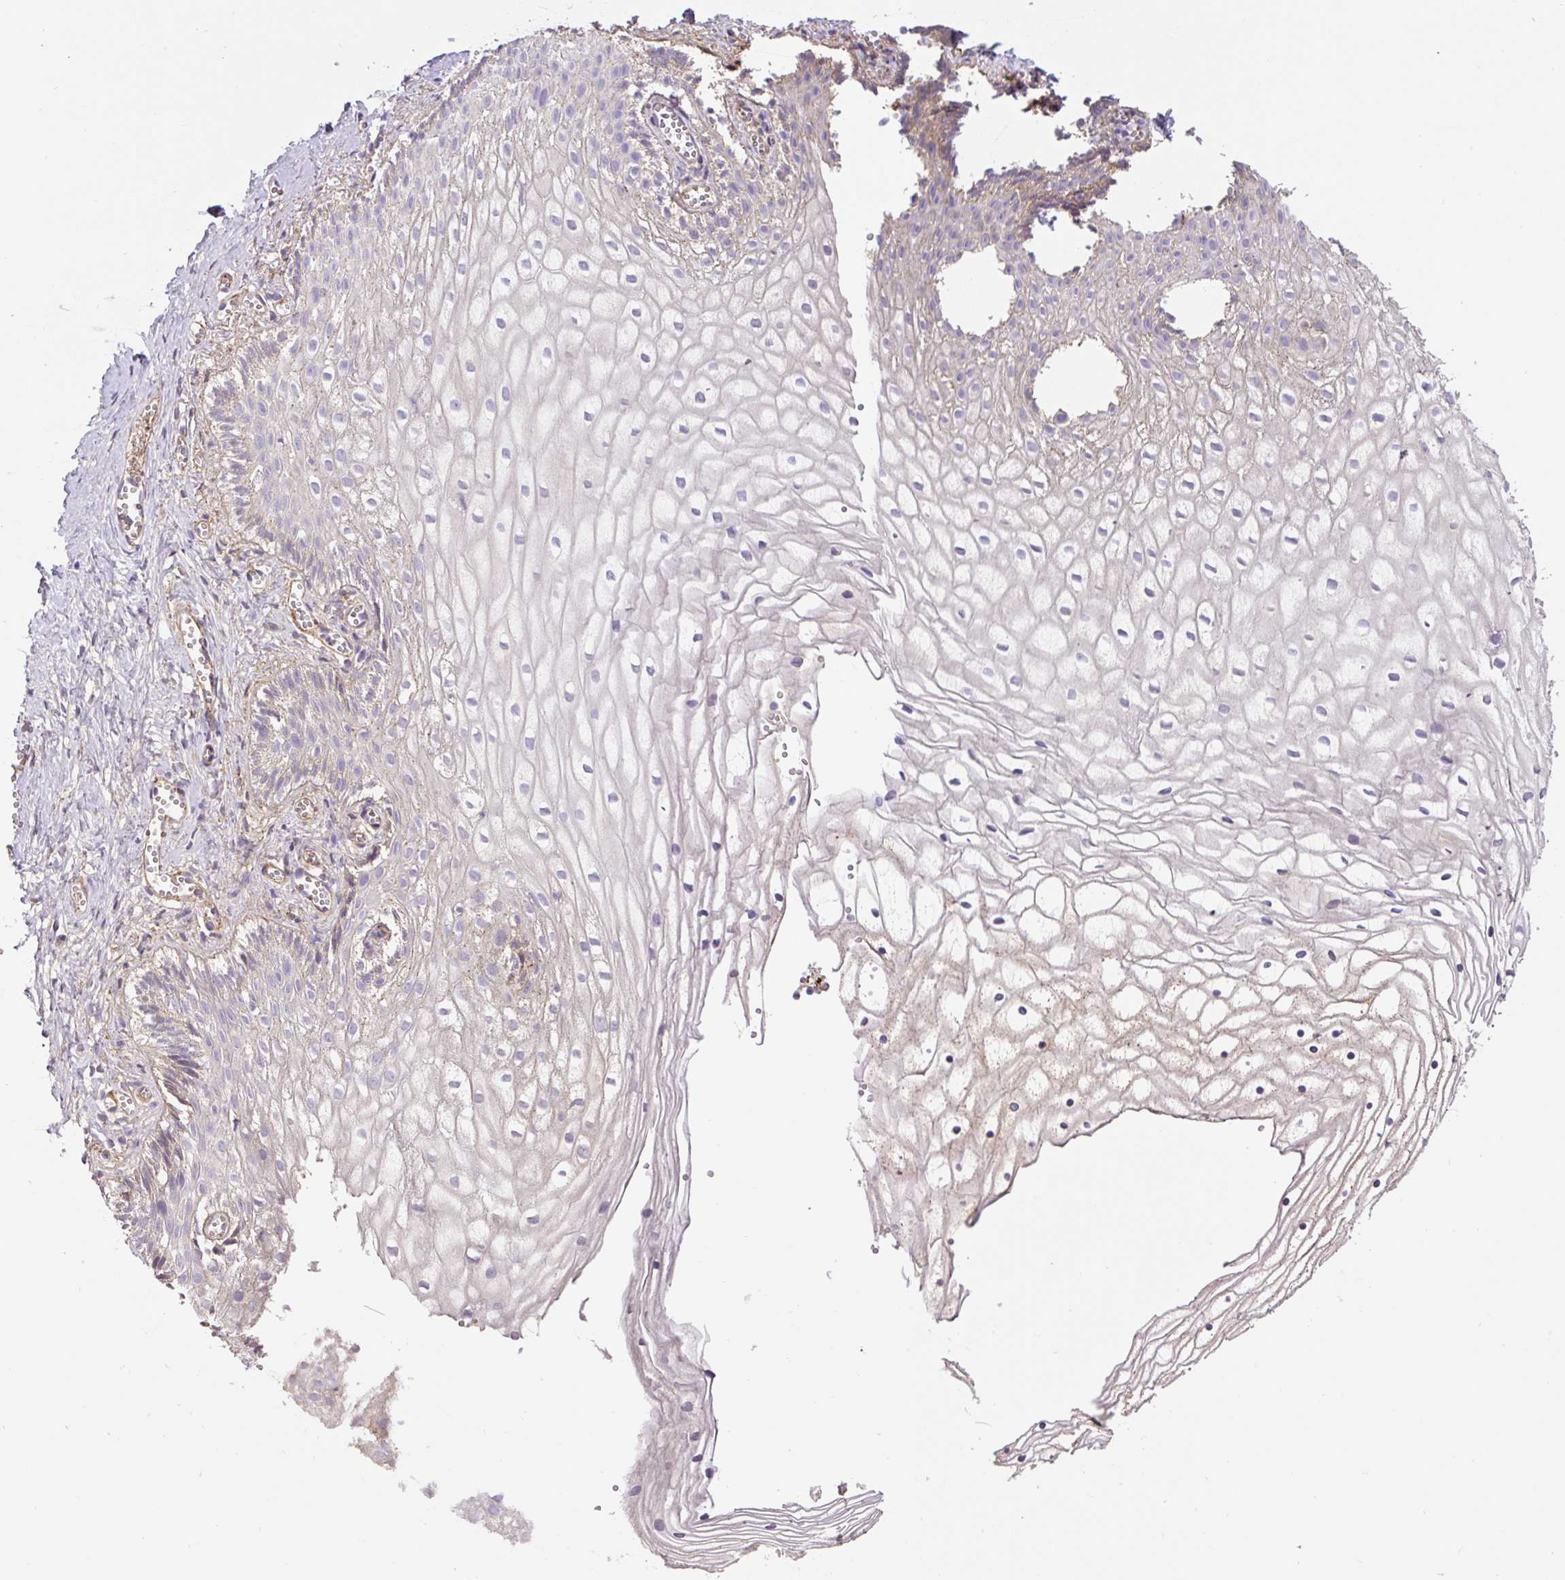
{"staining": {"intensity": "weak", "quantity": "<25%", "location": "cytoplasmic/membranous"}, "tissue": "vagina", "cell_type": "Squamous epithelial cells", "image_type": "normal", "snomed": [{"axis": "morphology", "description": "Normal tissue, NOS"}, {"axis": "topography", "description": "Vagina"}], "caption": "High power microscopy histopathology image of an immunohistochemistry (IHC) image of unremarkable vagina, revealing no significant positivity in squamous epithelial cells.", "gene": "RNF170", "patient": {"sex": "female", "age": 56}}